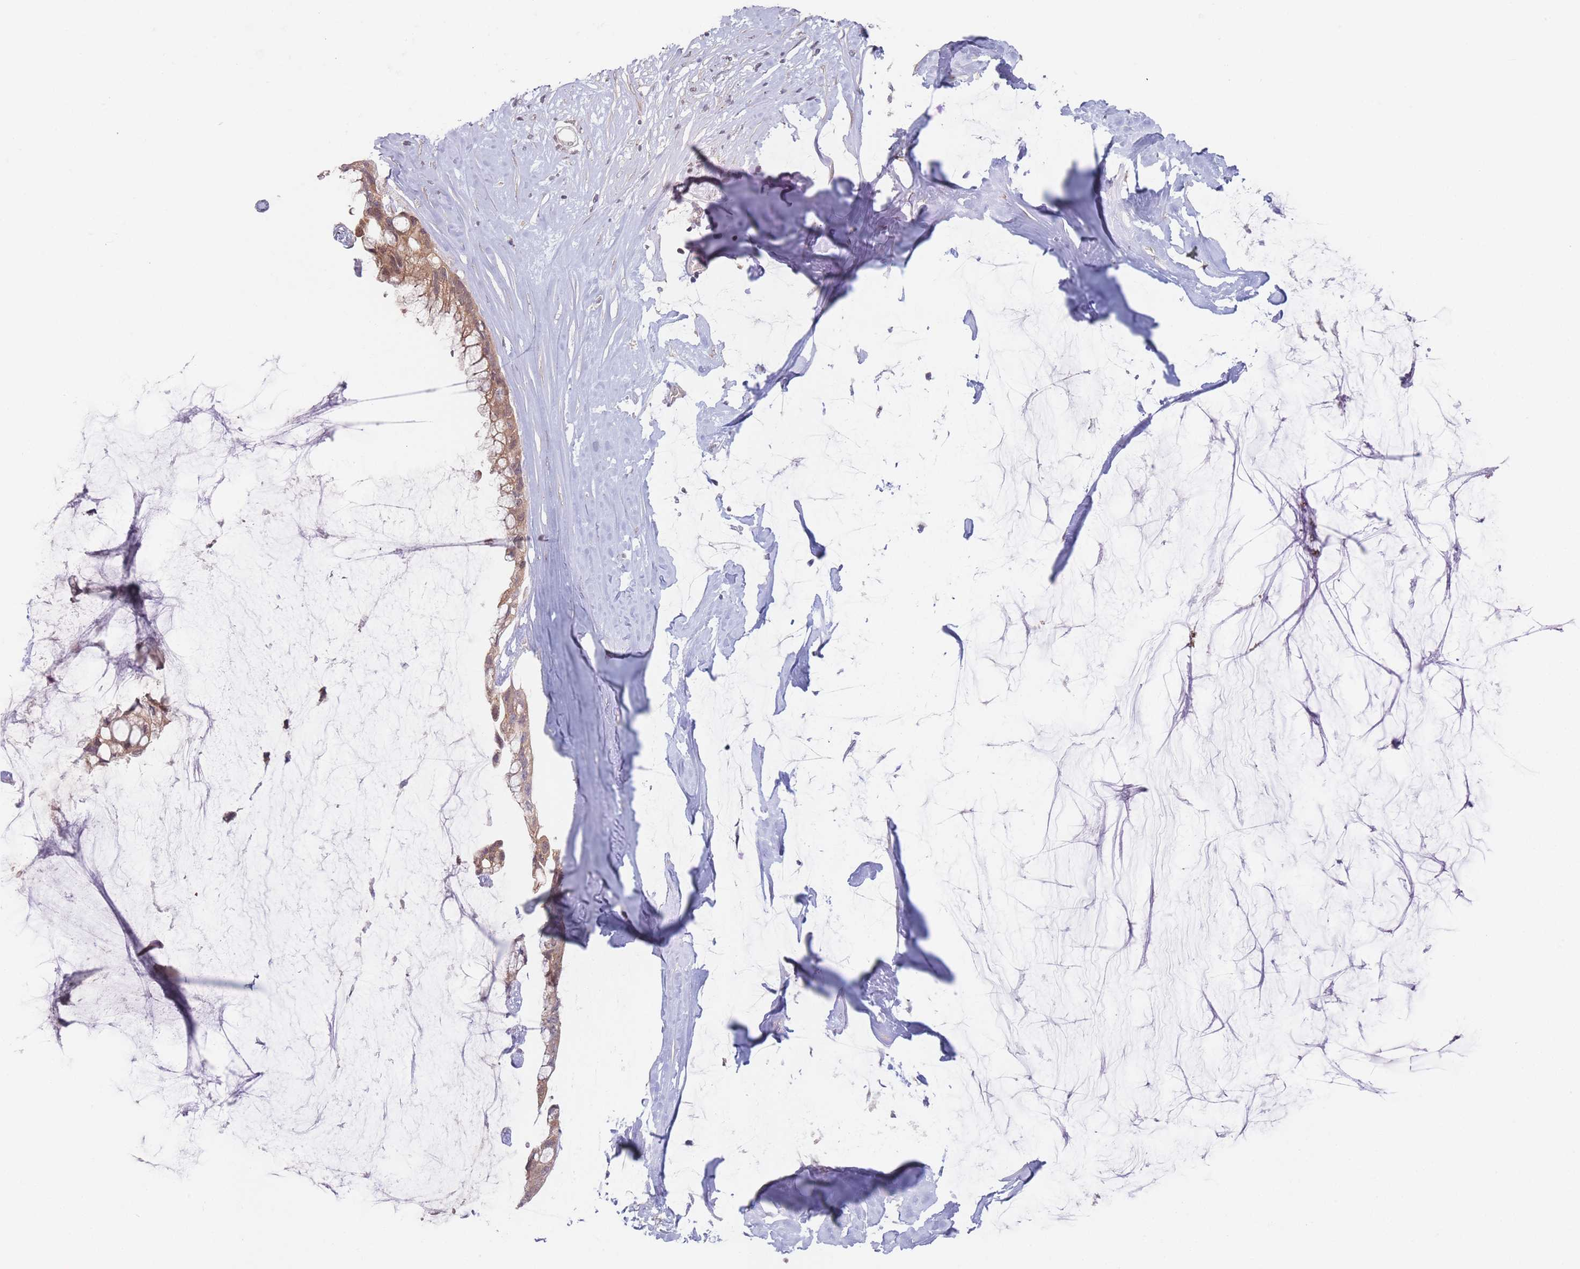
{"staining": {"intensity": "moderate", "quantity": ">75%", "location": "cytoplasmic/membranous"}, "tissue": "ovarian cancer", "cell_type": "Tumor cells", "image_type": "cancer", "snomed": [{"axis": "morphology", "description": "Cystadenocarcinoma, mucinous, NOS"}, {"axis": "topography", "description": "Ovary"}], "caption": "Protein staining of ovarian cancer (mucinous cystadenocarcinoma) tissue demonstrates moderate cytoplasmic/membranous positivity in approximately >75% of tumor cells.", "gene": "PPM1A", "patient": {"sex": "female", "age": 39}}